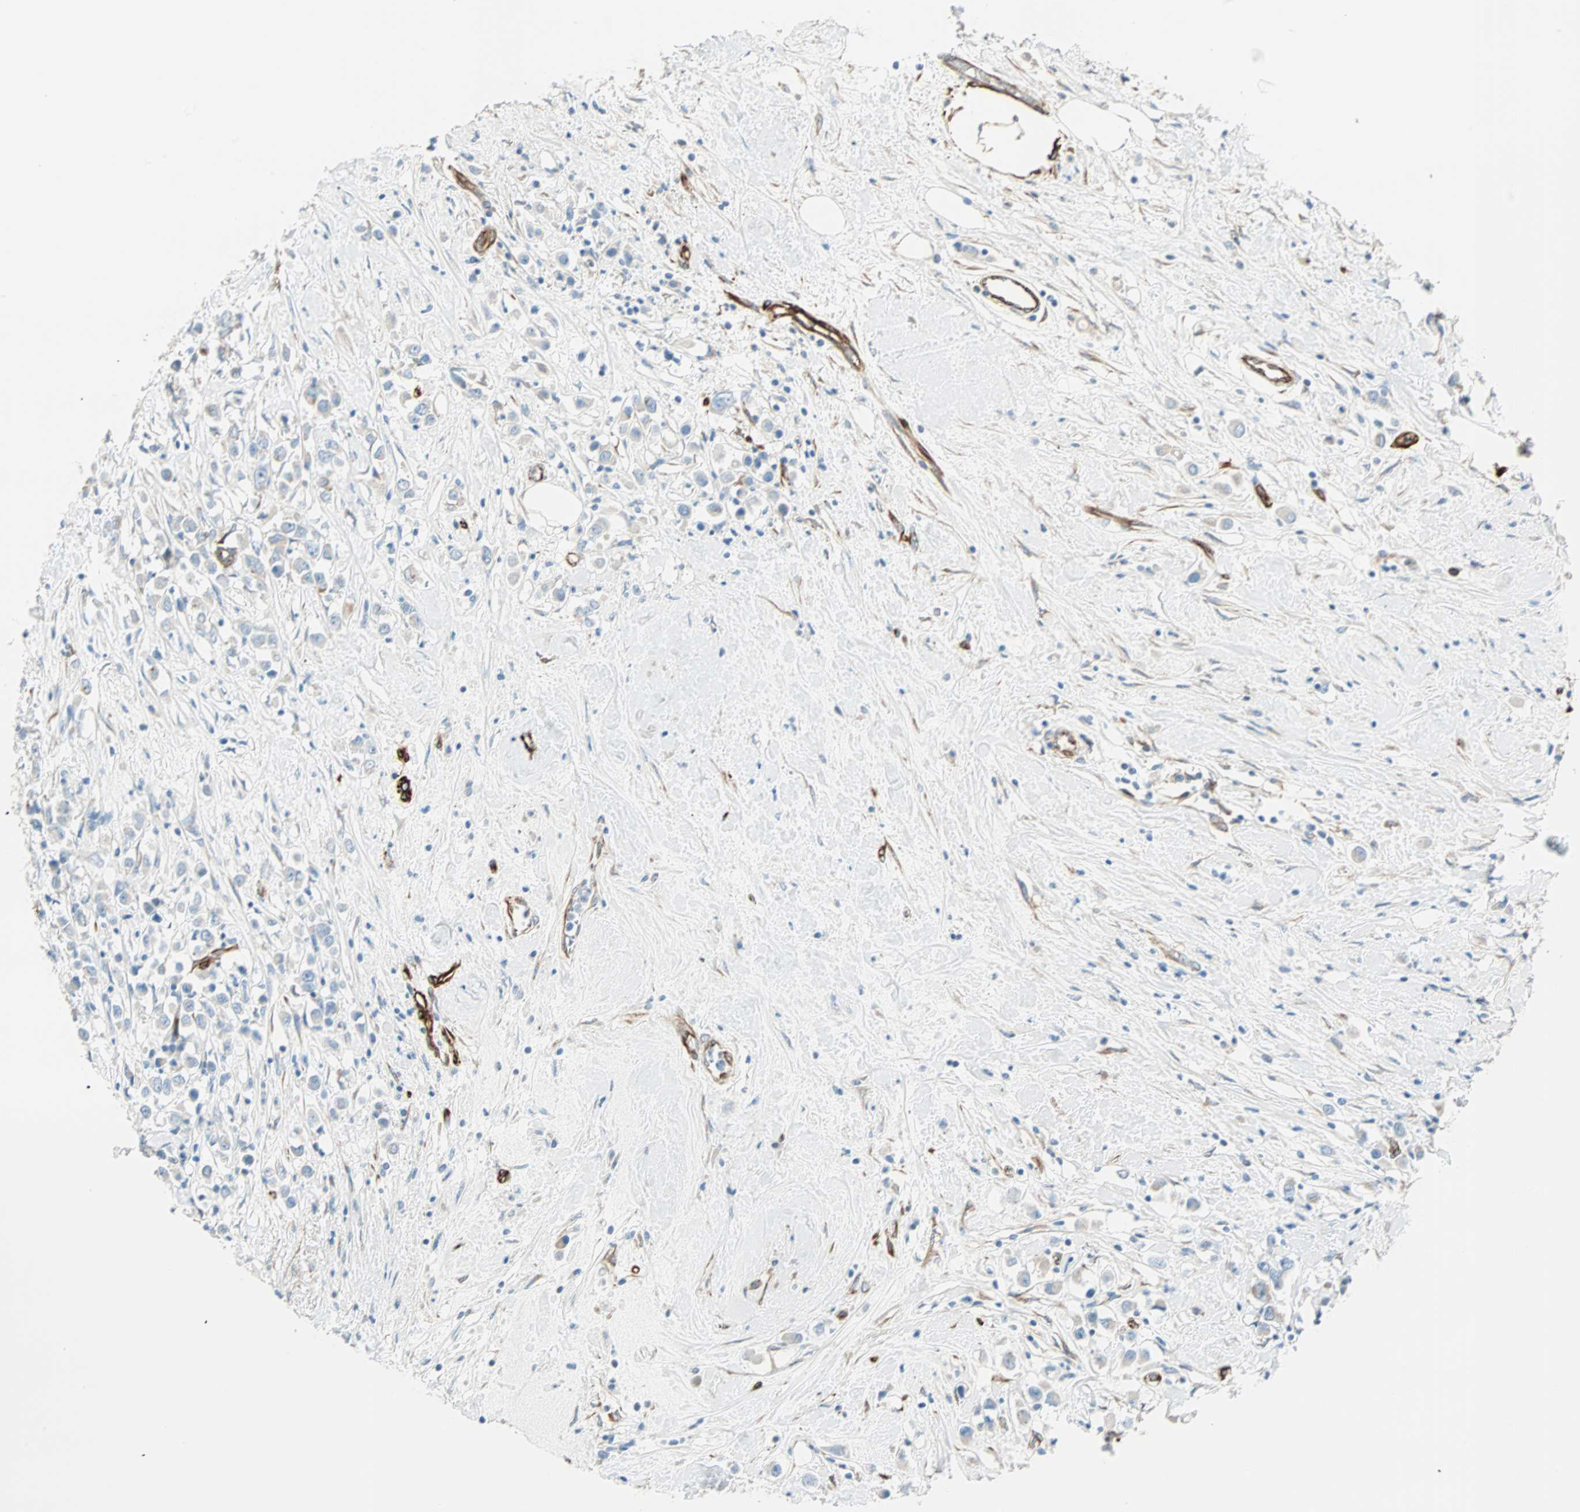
{"staining": {"intensity": "negative", "quantity": "none", "location": "none"}, "tissue": "breast cancer", "cell_type": "Tumor cells", "image_type": "cancer", "snomed": [{"axis": "morphology", "description": "Duct carcinoma"}, {"axis": "topography", "description": "Breast"}], "caption": "Immunohistochemistry (IHC) histopathology image of neoplastic tissue: human infiltrating ductal carcinoma (breast) stained with DAB displays no significant protein expression in tumor cells.", "gene": "NES", "patient": {"sex": "female", "age": 61}}